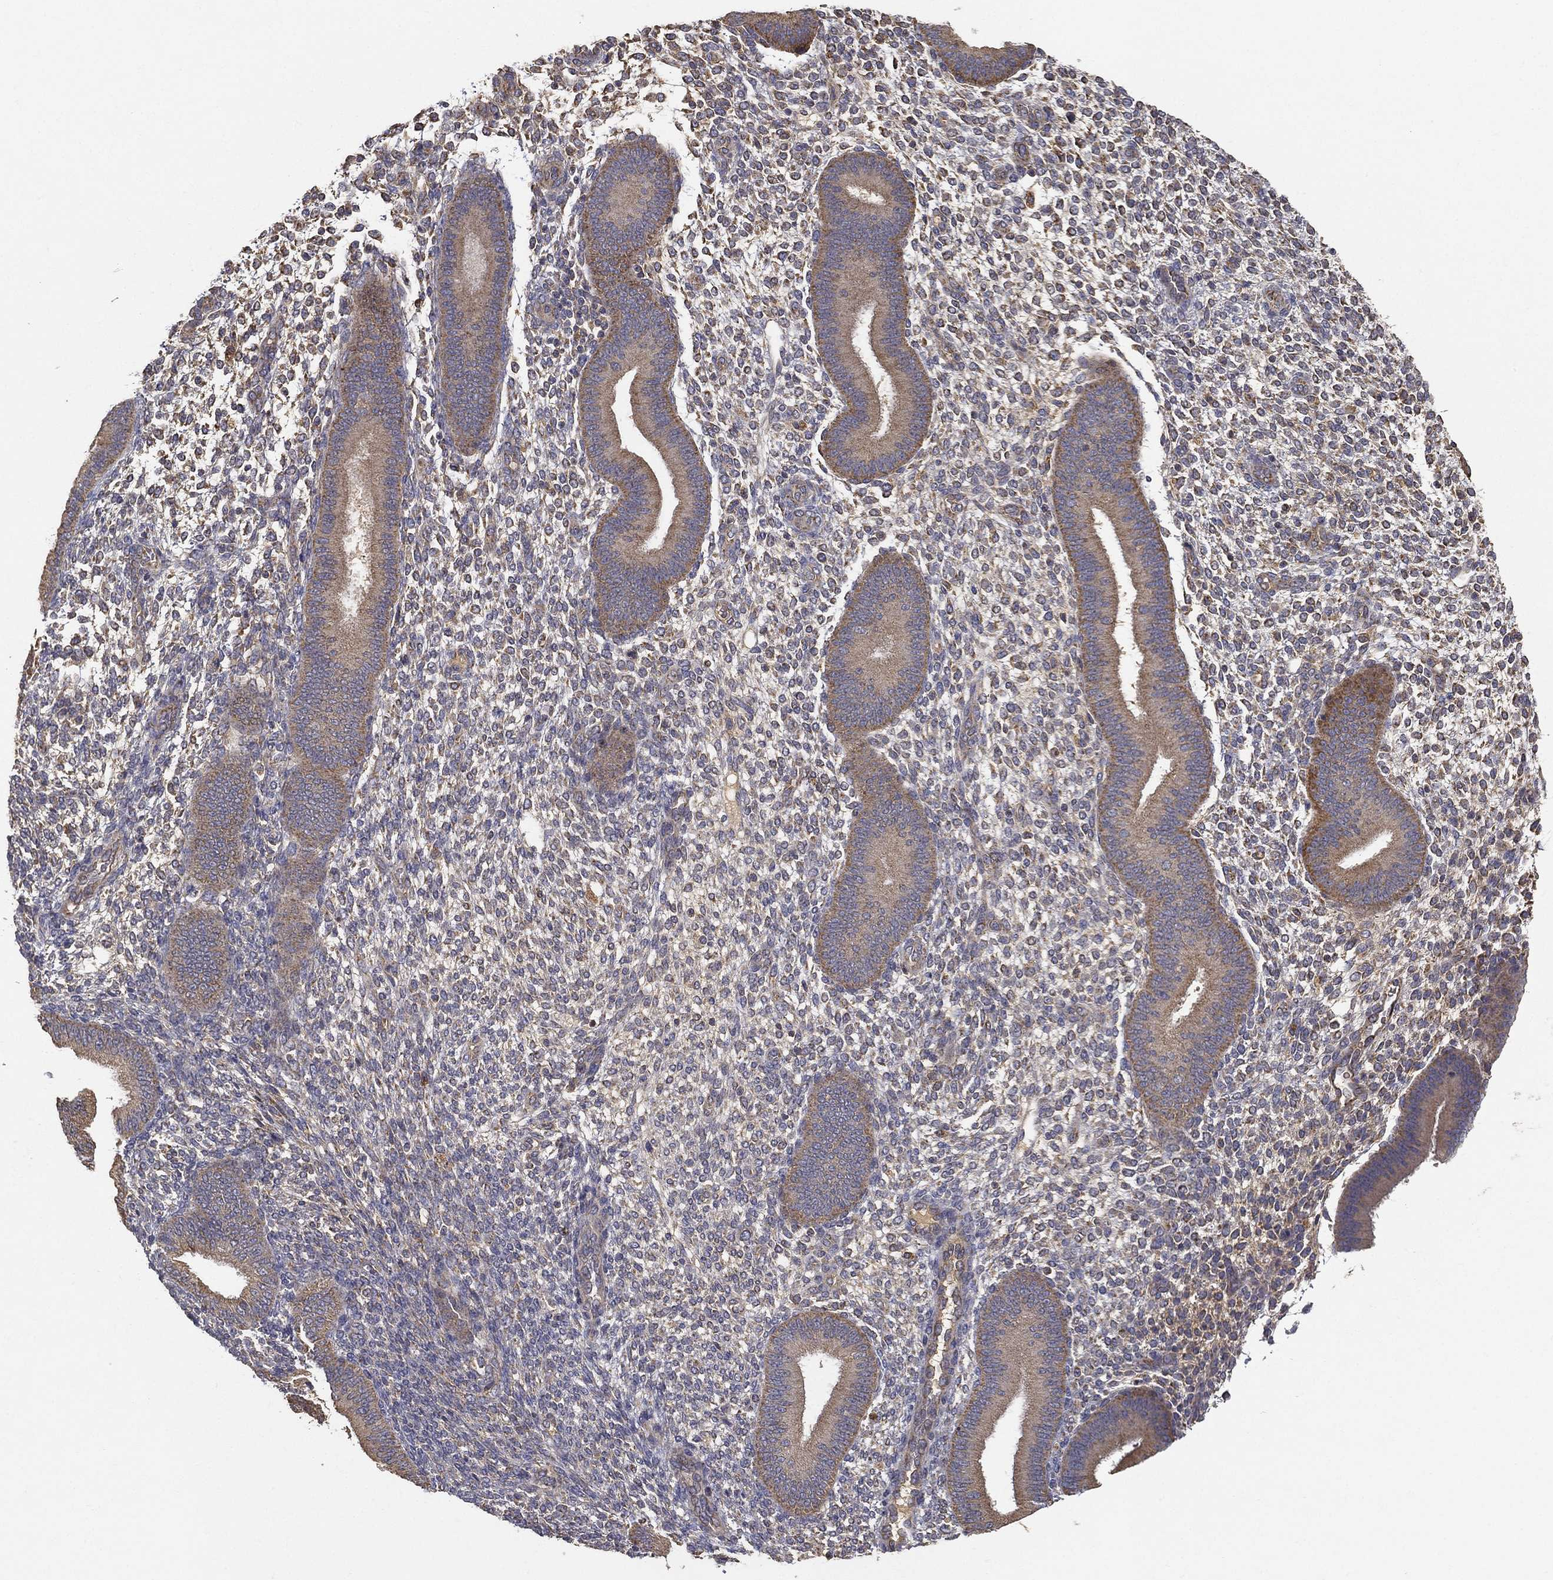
{"staining": {"intensity": "negative", "quantity": "none", "location": "none"}, "tissue": "endometrium", "cell_type": "Cells in endometrial stroma", "image_type": "normal", "snomed": [{"axis": "morphology", "description": "Normal tissue, NOS"}, {"axis": "topography", "description": "Endometrium"}], "caption": "Protein analysis of benign endometrium shows no significant expression in cells in endometrial stroma.", "gene": "MT", "patient": {"sex": "female", "age": 39}}